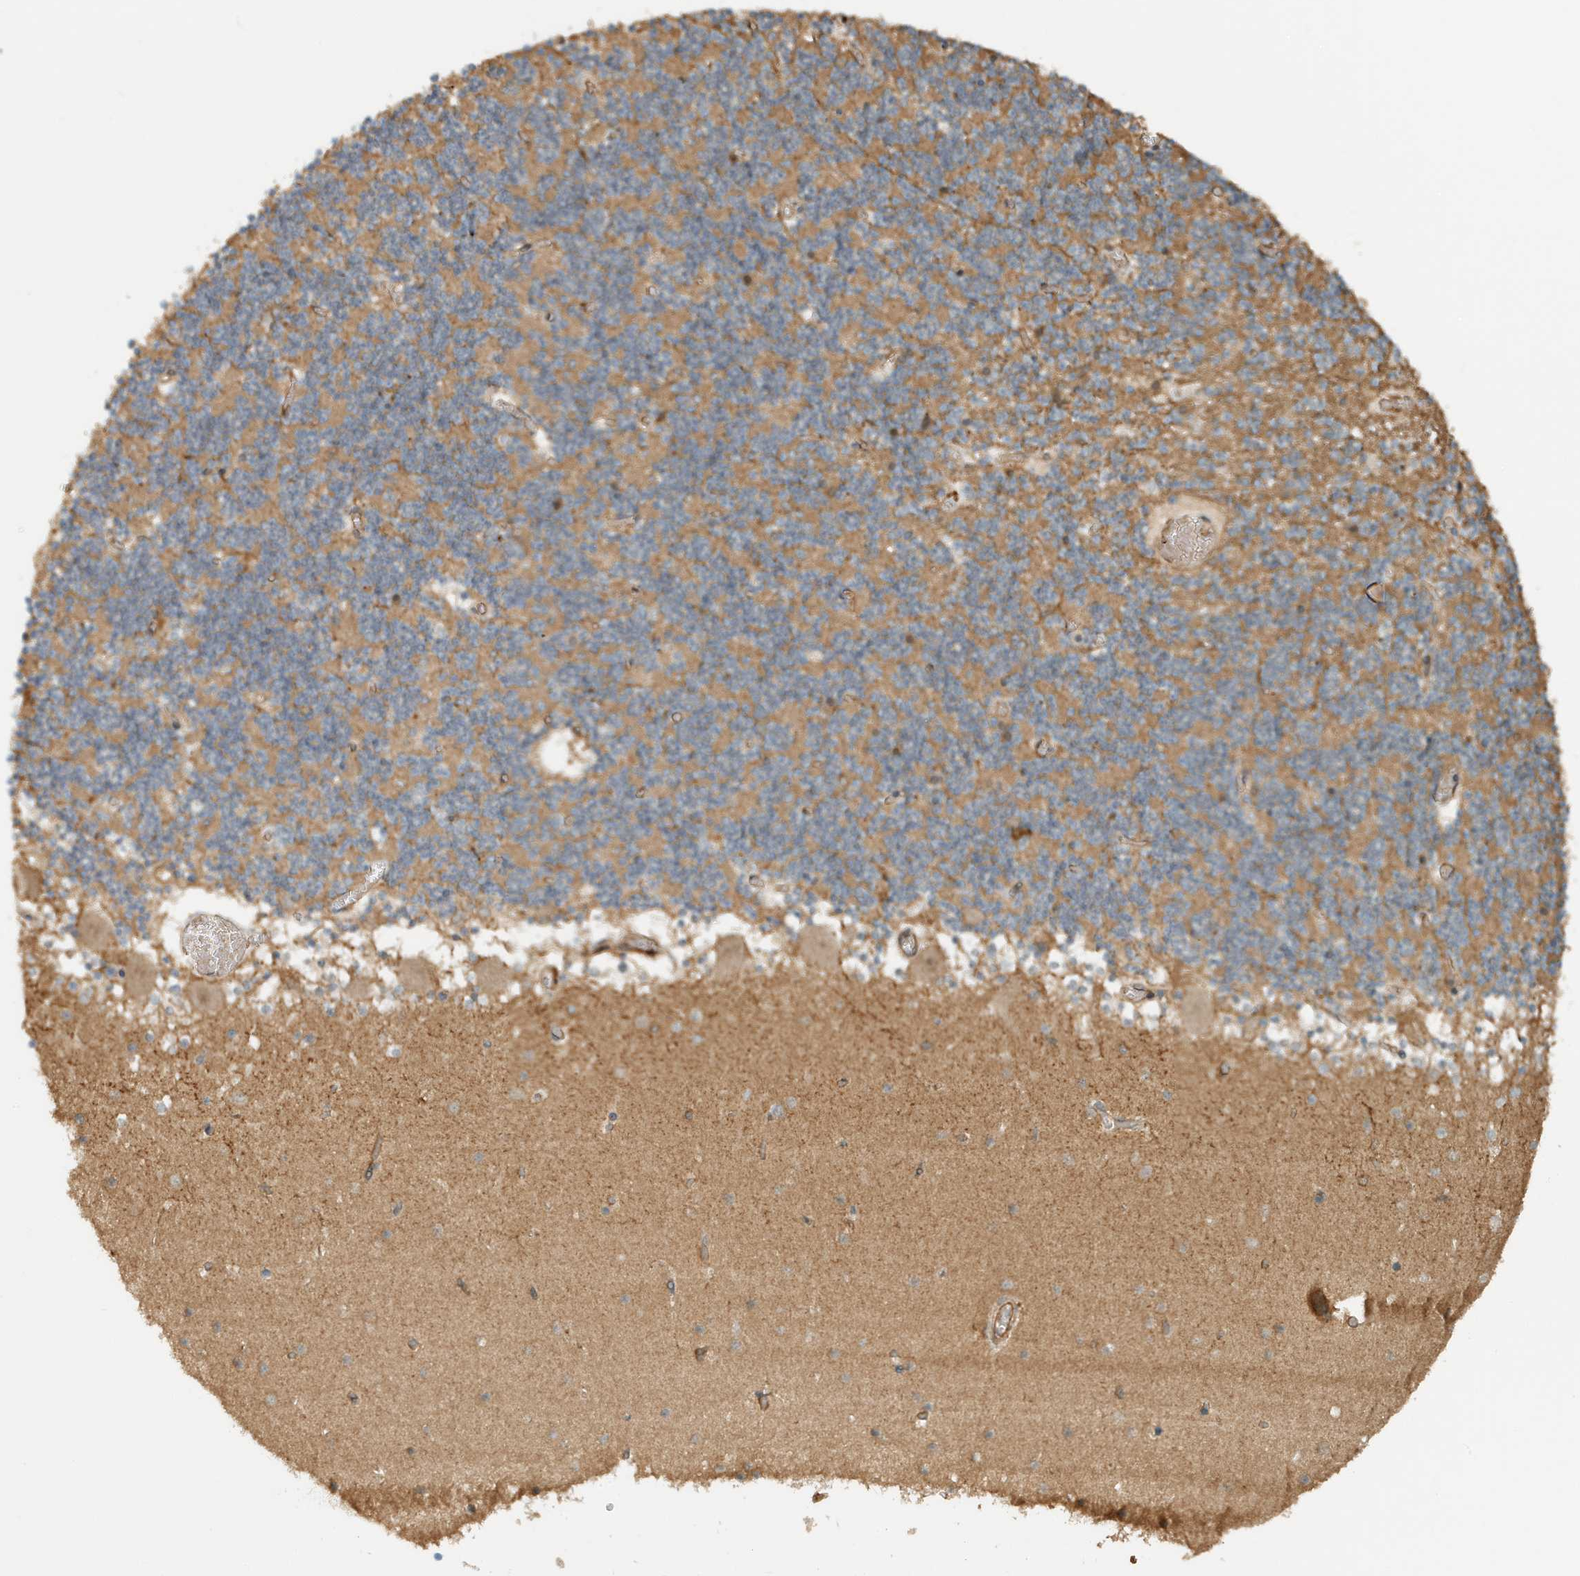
{"staining": {"intensity": "moderate", "quantity": "25%-75%", "location": "cytoplasmic/membranous"}, "tissue": "cerebellum", "cell_type": "Cells in granular layer", "image_type": "normal", "snomed": [{"axis": "morphology", "description": "Normal tissue, NOS"}, {"axis": "topography", "description": "Cerebellum"}], "caption": "High-magnification brightfield microscopy of normal cerebellum stained with DAB (brown) and counterstained with hematoxylin (blue). cells in granular layer exhibit moderate cytoplasmic/membranous staining is seen in approximately25%-75% of cells. Immunohistochemistry (ihc) stains the protein in brown and the nuclei are stained blue.", "gene": "FYCO1", "patient": {"sex": "female", "age": 28}}